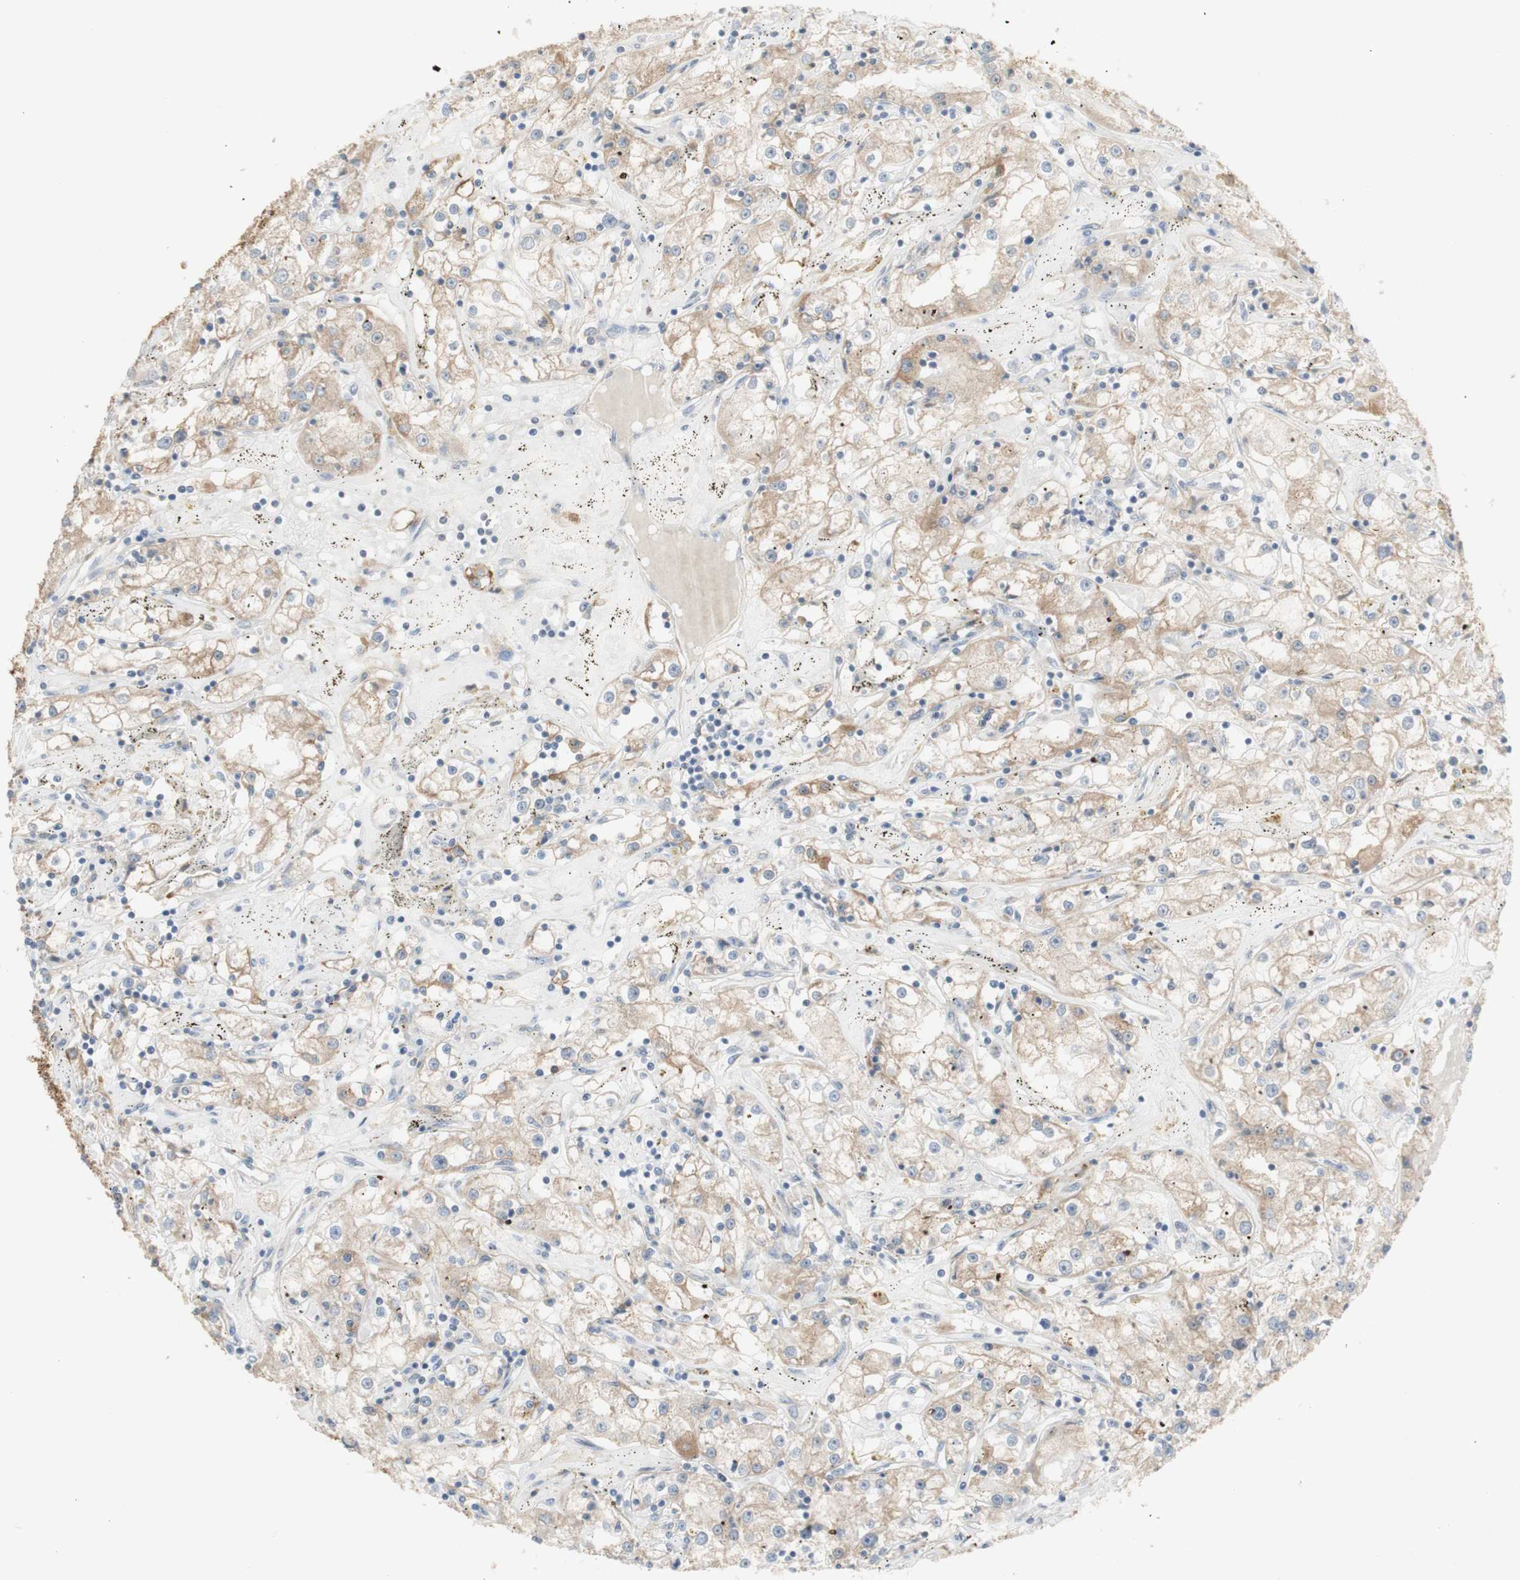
{"staining": {"intensity": "weak", "quantity": ">75%", "location": "cytoplasmic/membranous"}, "tissue": "renal cancer", "cell_type": "Tumor cells", "image_type": "cancer", "snomed": [{"axis": "morphology", "description": "Adenocarcinoma, NOS"}, {"axis": "topography", "description": "Kidney"}], "caption": "Protein positivity by immunohistochemistry (IHC) displays weak cytoplasmic/membranous staining in about >75% of tumor cells in renal cancer.", "gene": "C3orf52", "patient": {"sex": "male", "age": 56}}